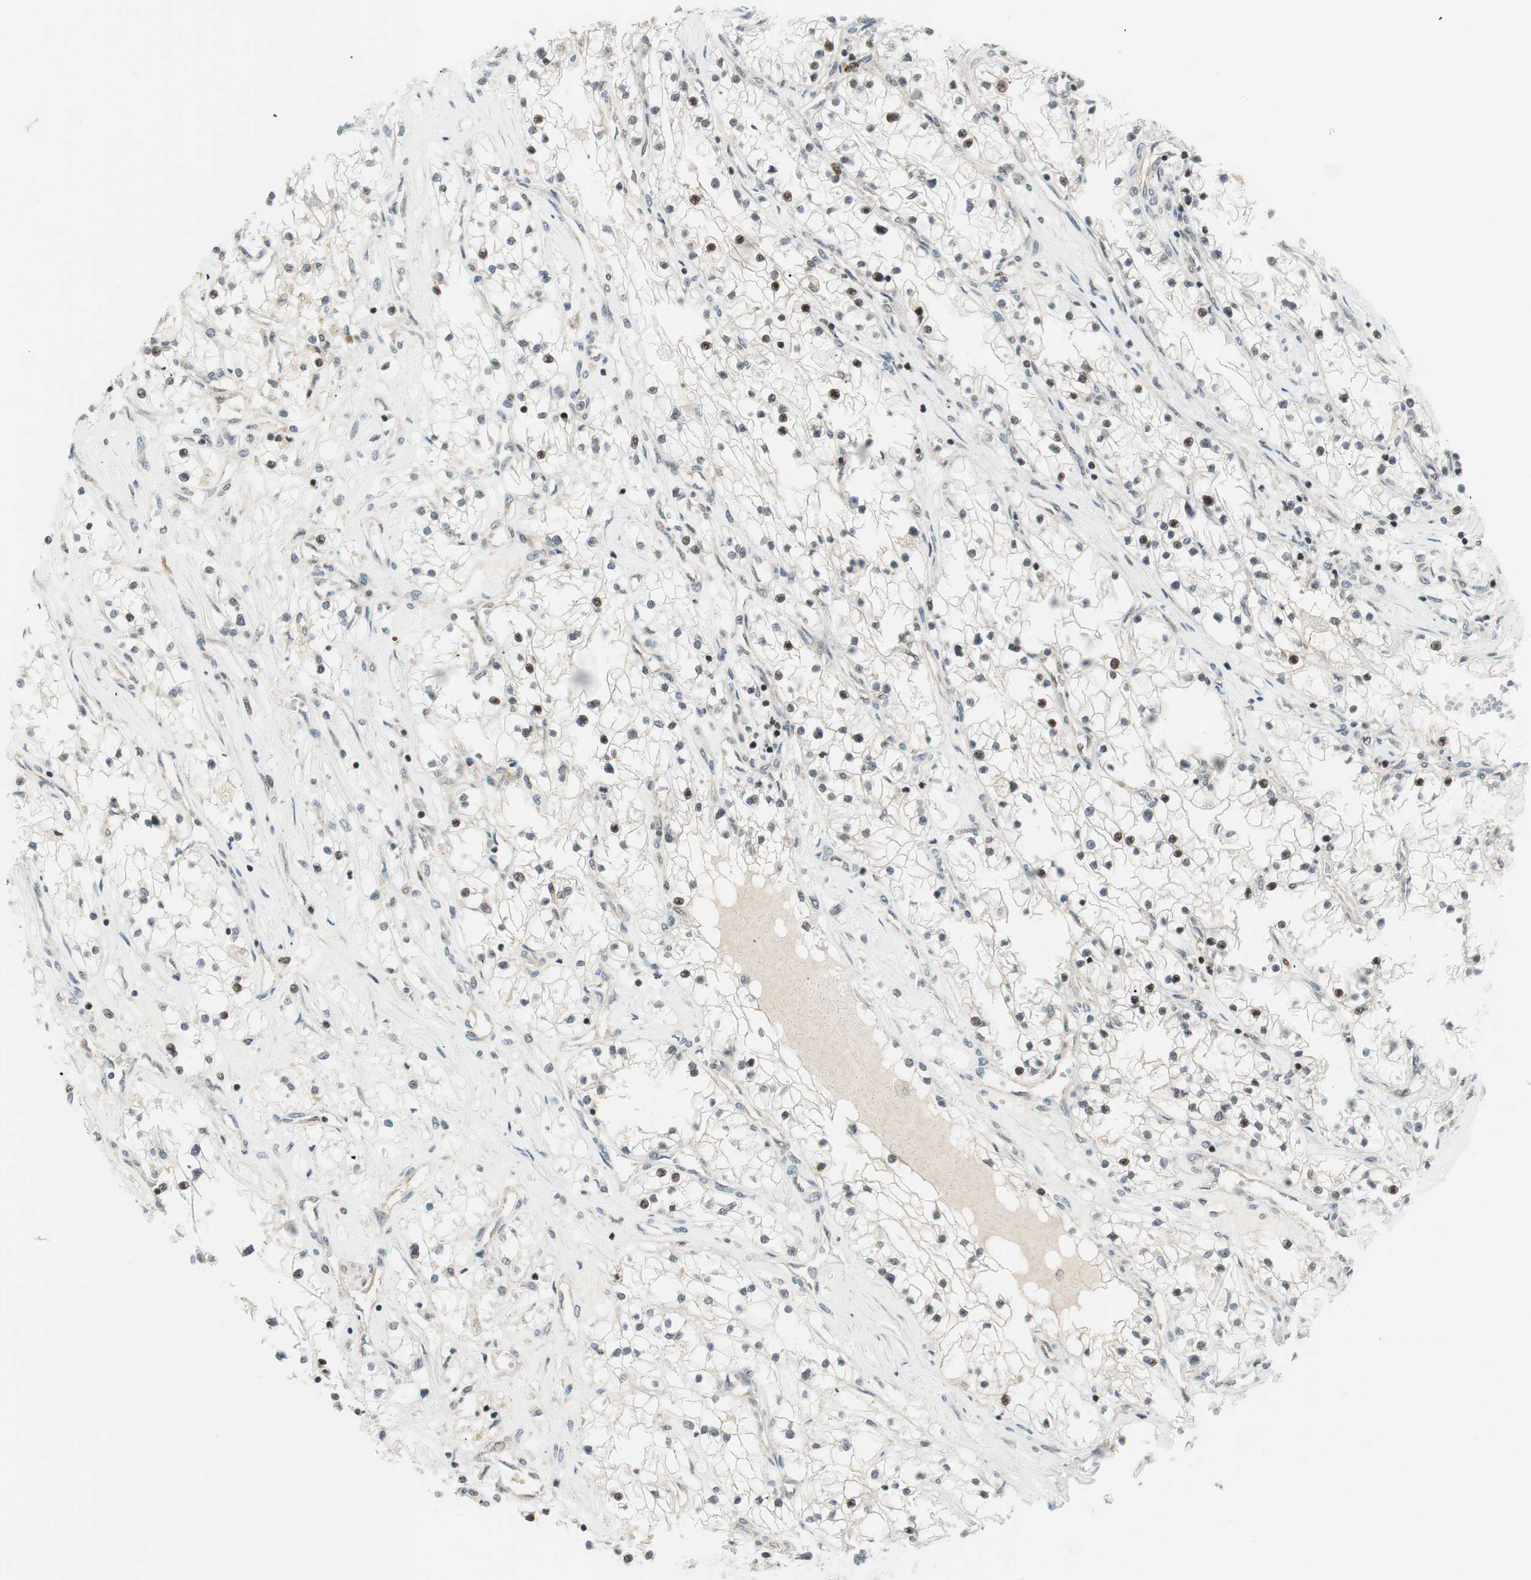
{"staining": {"intensity": "negative", "quantity": "none", "location": "none"}, "tissue": "renal cancer", "cell_type": "Tumor cells", "image_type": "cancer", "snomed": [{"axis": "morphology", "description": "Adenocarcinoma, NOS"}, {"axis": "topography", "description": "Kidney"}], "caption": "This photomicrograph is of renal adenocarcinoma stained with immunohistochemistry (IHC) to label a protein in brown with the nuclei are counter-stained blue. There is no expression in tumor cells. (DAB (3,3'-diaminobenzidine) immunohistochemistry (IHC) visualized using brightfield microscopy, high magnification).", "gene": "TPT1", "patient": {"sex": "male", "age": 68}}